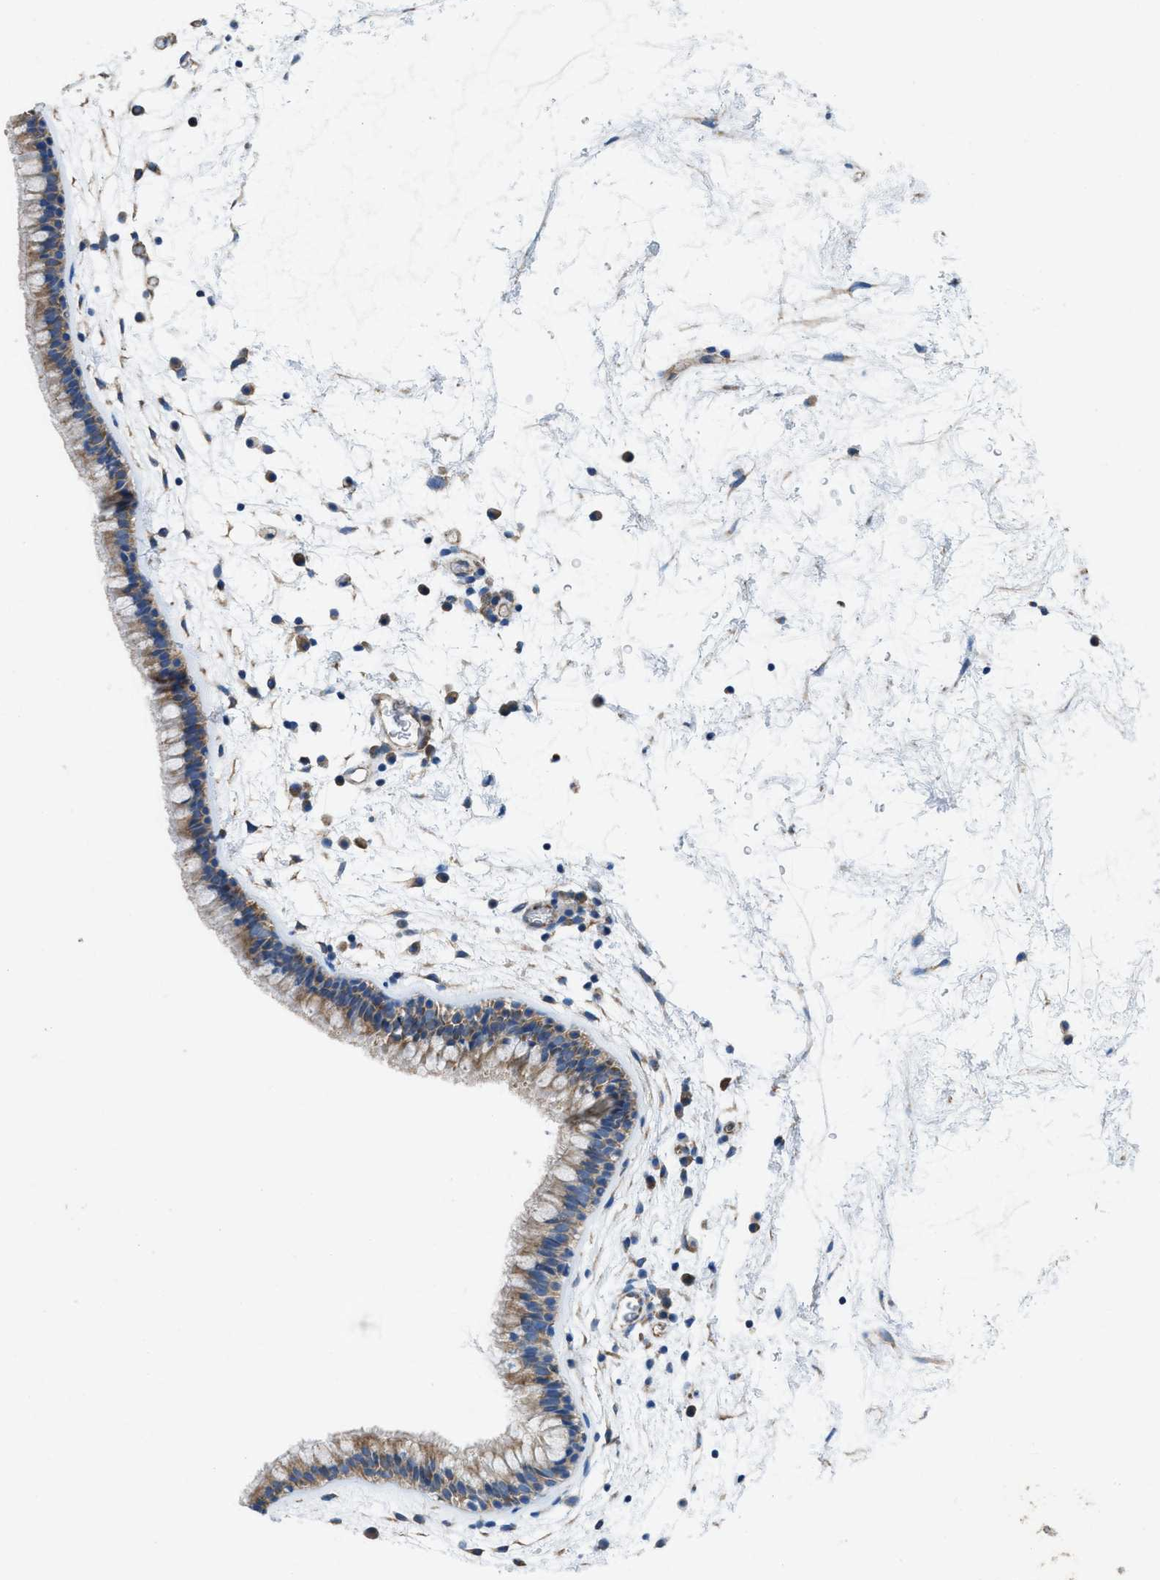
{"staining": {"intensity": "moderate", "quantity": ">75%", "location": "cytoplasmic/membranous"}, "tissue": "nasopharynx", "cell_type": "Respiratory epithelial cells", "image_type": "normal", "snomed": [{"axis": "morphology", "description": "Normal tissue, NOS"}, {"axis": "morphology", "description": "Inflammation, NOS"}, {"axis": "topography", "description": "Nasopharynx"}], "caption": "High-power microscopy captured an immunohistochemistry (IHC) photomicrograph of normal nasopharynx, revealing moderate cytoplasmic/membranous staining in about >75% of respiratory epithelial cells.", "gene": "DOLPP1", "patient": {"sex": "male", "age": 48}}